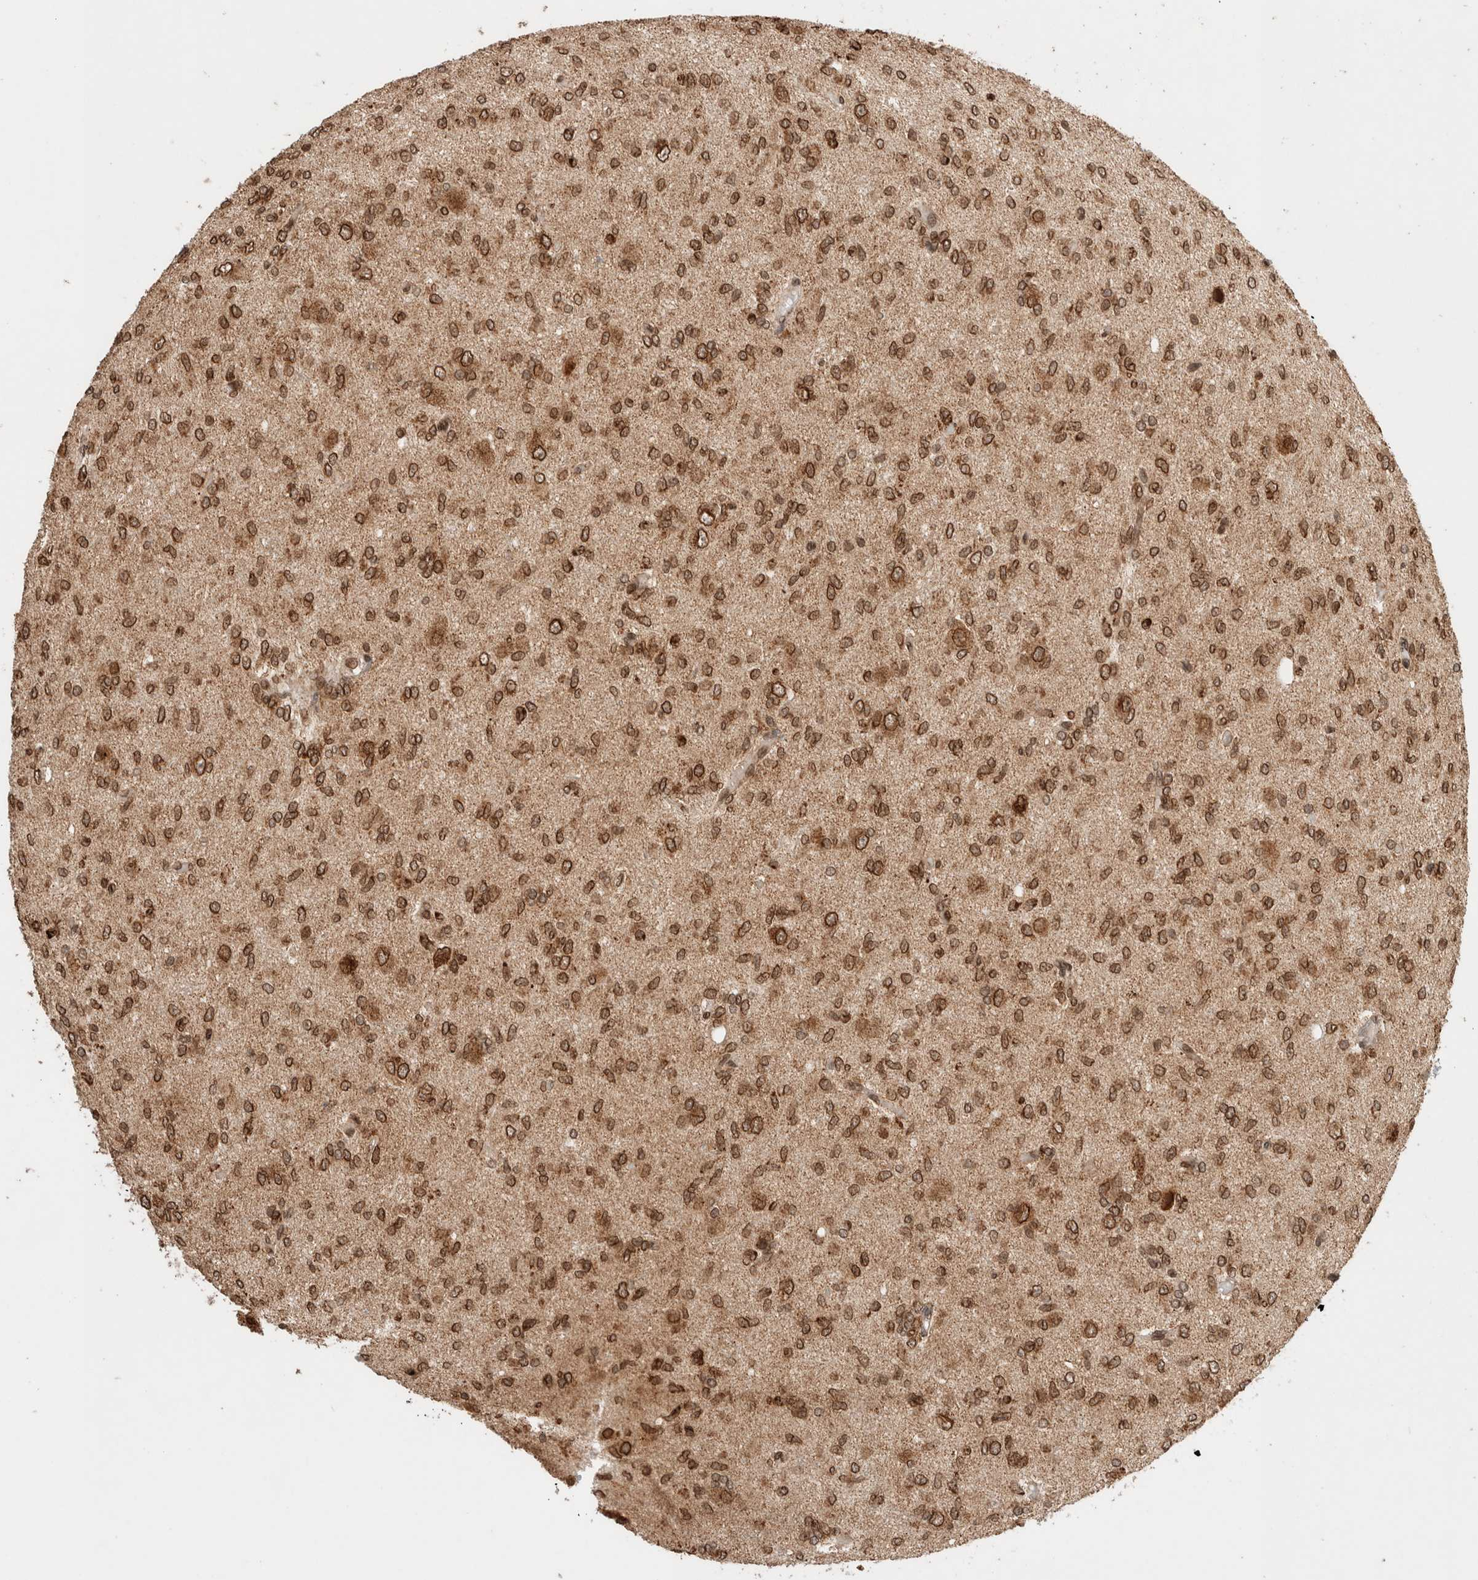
{"staining": {"intensity": "strong", "quantity": ">75%", "location": "cytoplasmic/membranous,nuclear"}, "tissue": "glioma", "cell_type": "Tumor cells", "image_type": "cancer", "snomed": [{"axis": "morphology", "description": "Glioma, malignant, High grade"}, {"axis": "topography", "description": "Brain"}], "caption": "The image exhibits staining of glioma, revealing strong cytoplasmic/membranous and nuclear protein staining (brown color) within tumor cells.", "gene": "TPR", "patient": {"sex": "female", "age": 59}}